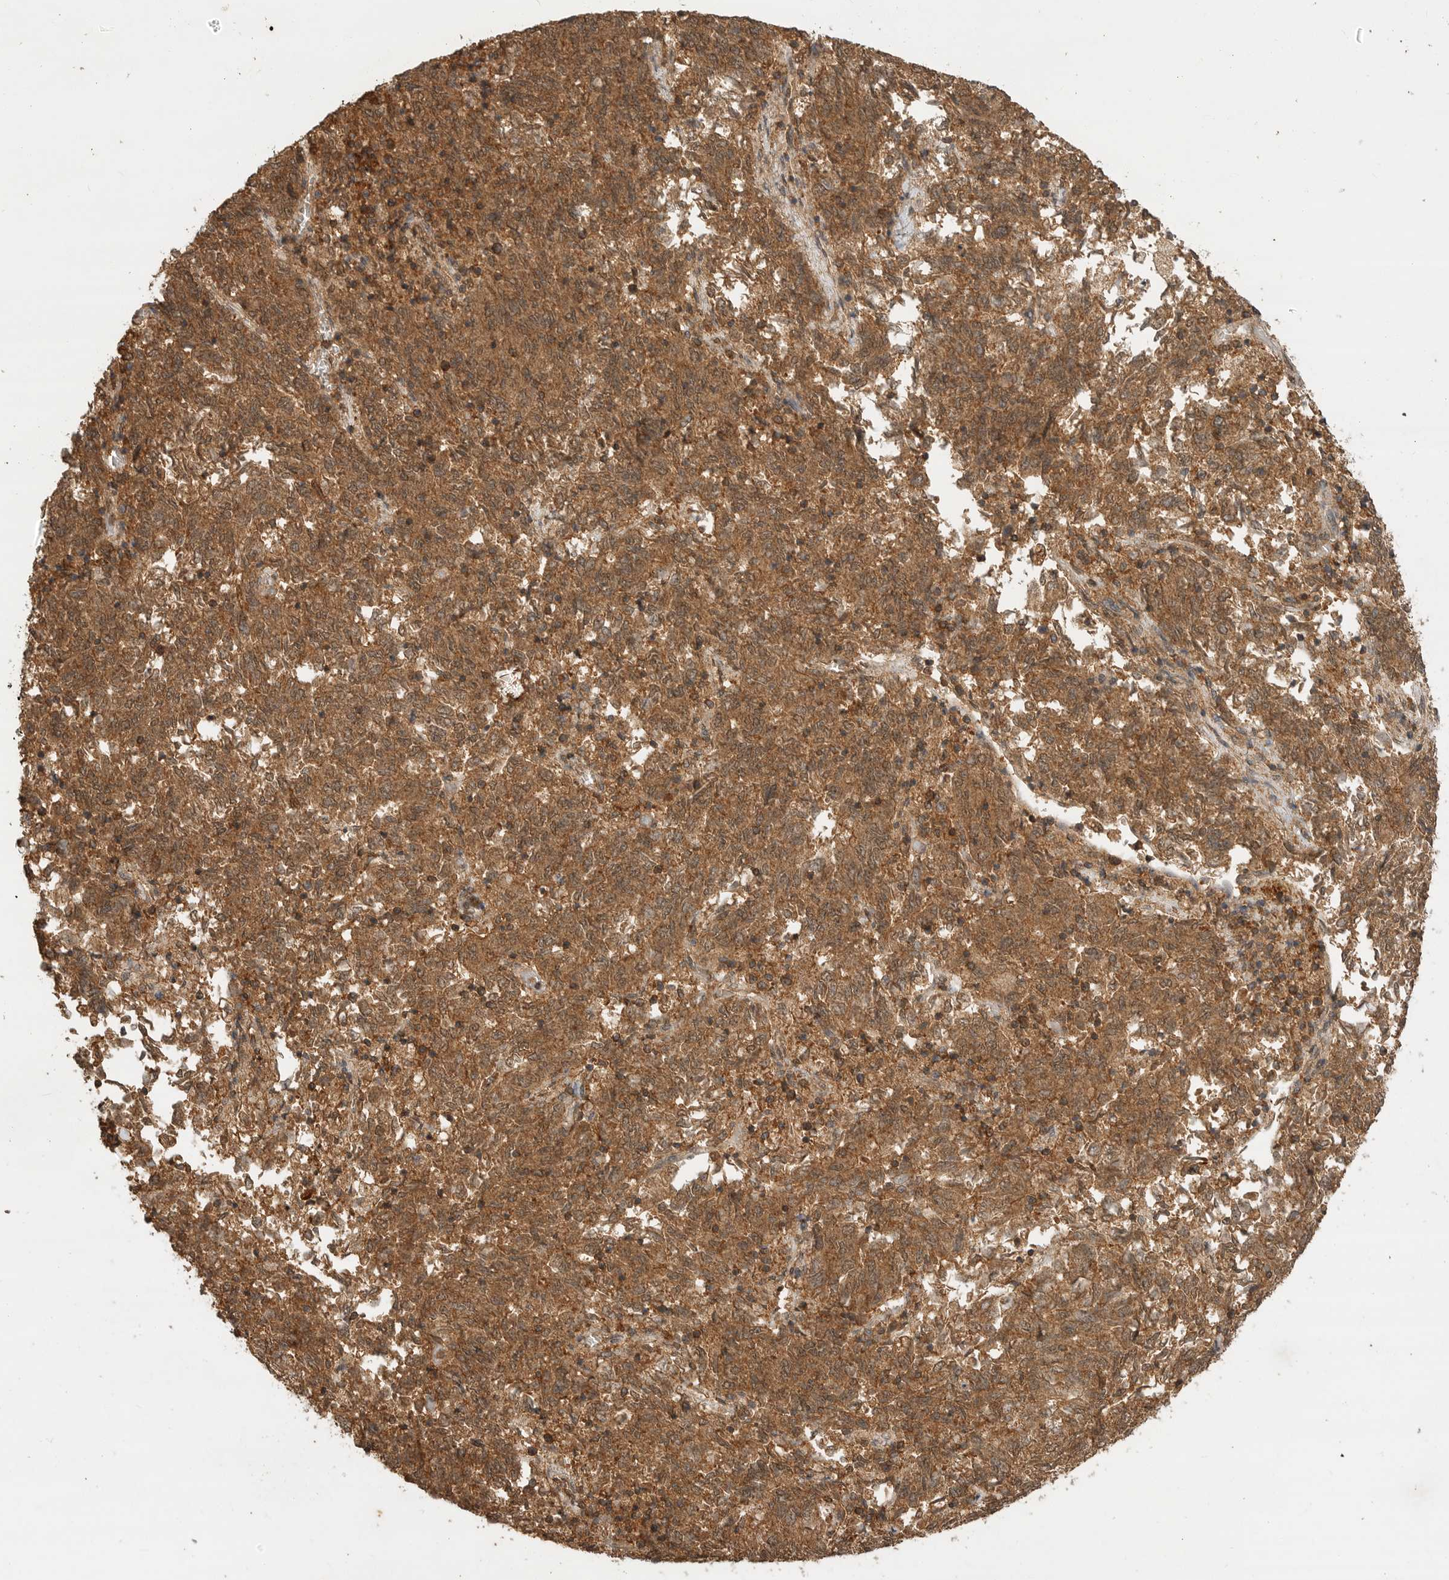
{"staining": {"intensity": "moderate", "quantity": ">75%", "location": "cytoplasmic/membranous,nuclear"}, "tissue": "endometrial cancer", "cell_type": "Tumor cells", "image_type": "cancer", "snomed": [{"axis": "morphology", "description": "Adenocarcinoma, NOS"}, {"axis": "topography", "description": "Endometrium"}], "caption": "Brown immunohistochemical staining in adenocarcinoma (endometrial) exhibits moderate cytoplasmic/membranous and nuclear staining in about >75% of tumor cells.", "gene": "ICOSLG", "patient": {"sex": "female", "age": 80}}